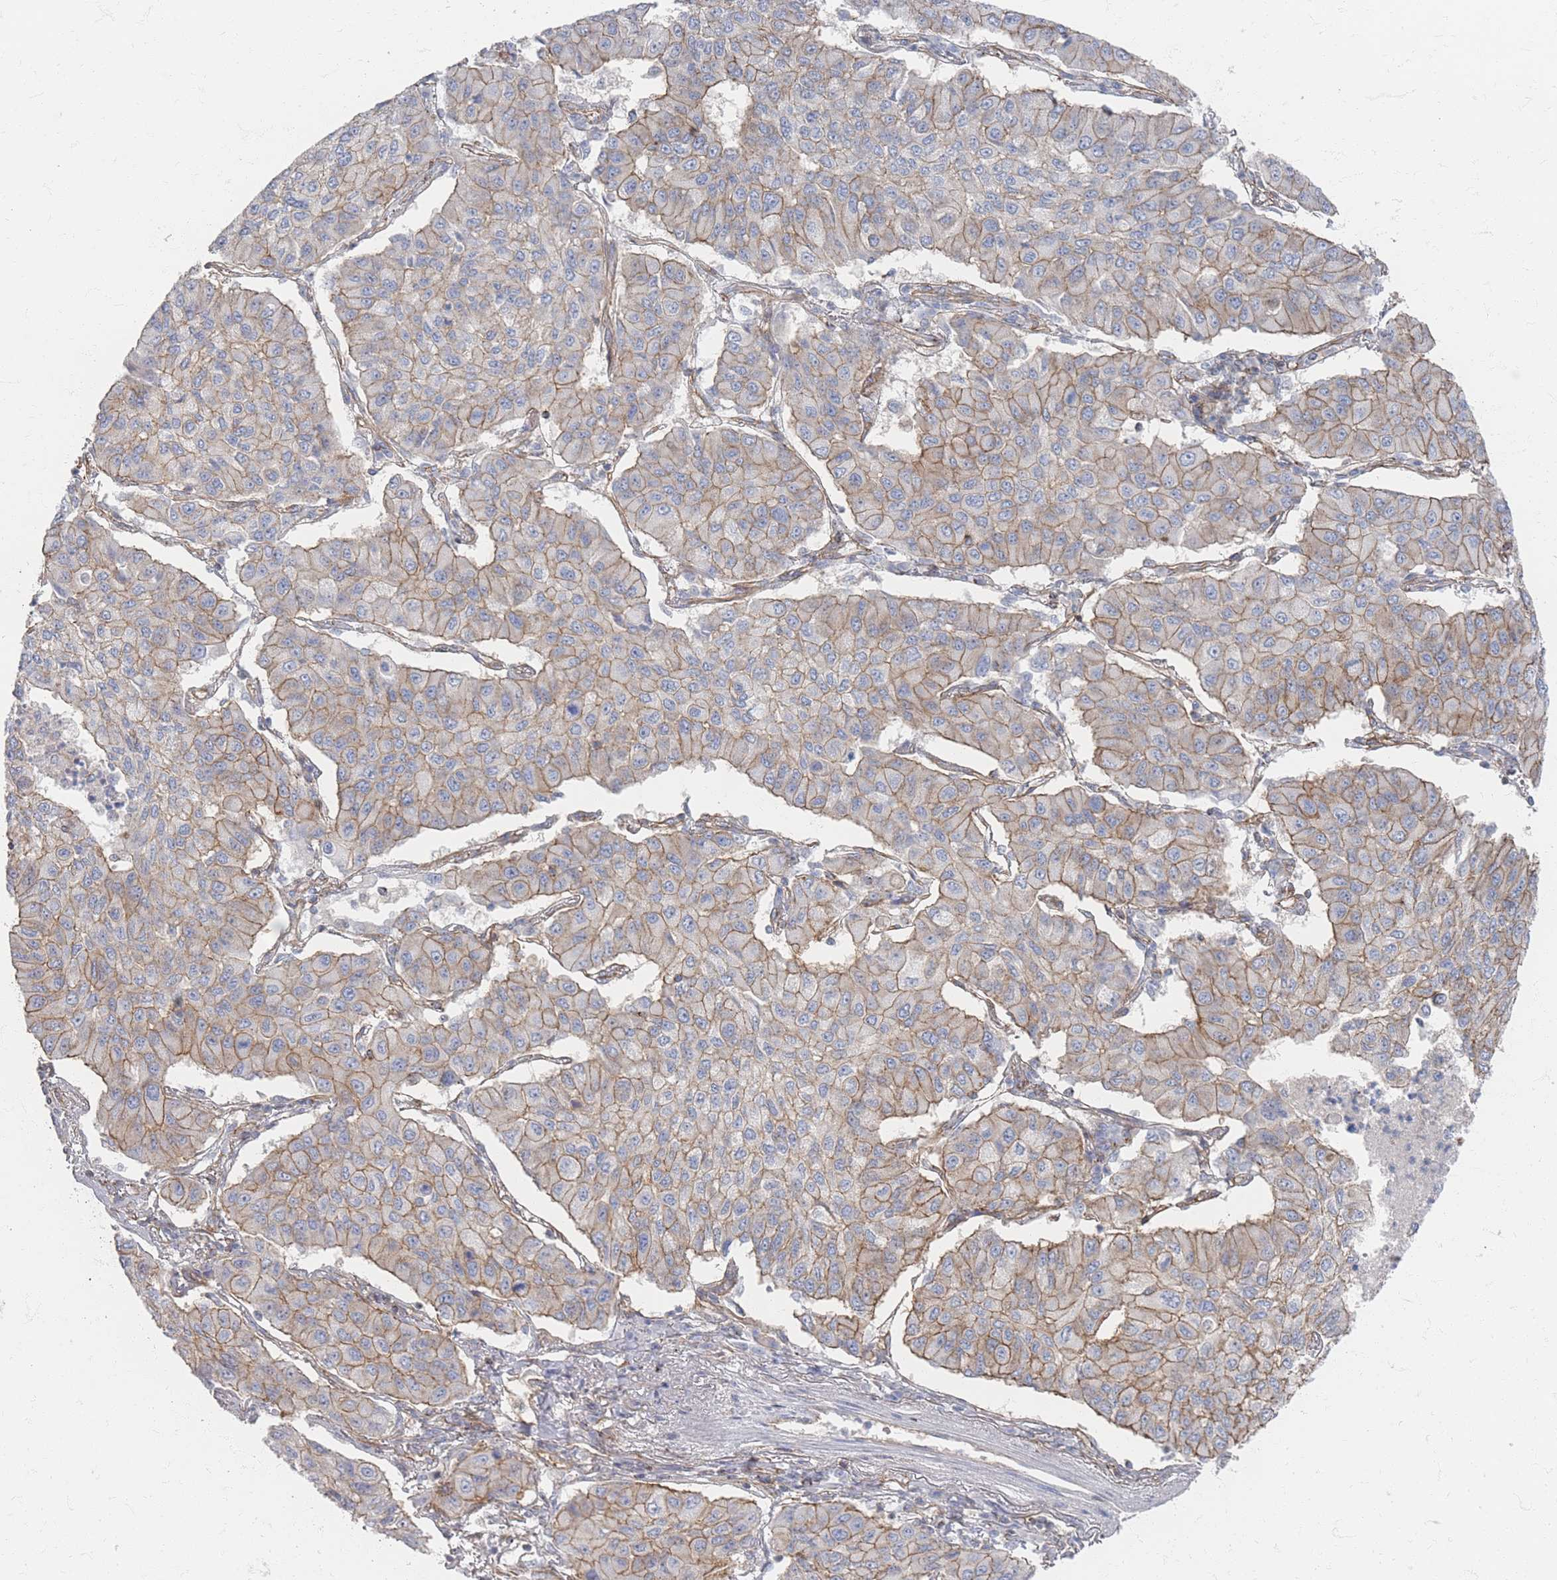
{"staining": {"intensity": "moderate", "quantity": ">75%", "location": "cytoplasmic/membranous"}, "tissue": "lung cancer", "cell_type": "Tumor cells", "image_type": "cancer", "snomed": [{"axis": "morphology", "description": "Squamous cell carcinoma, NOS"}, {"axis": "topography", "description": "Lung"}], "caption": "An image showing moderate cytoplasmic/membranous positivity in approximately >75% of tumor cells in lung cancer (squamous cell carcinoma), as visualized by brown immunohistochemical staining.", "gene": "GNB1", "patient": {"sex": "male", "age": 74}}